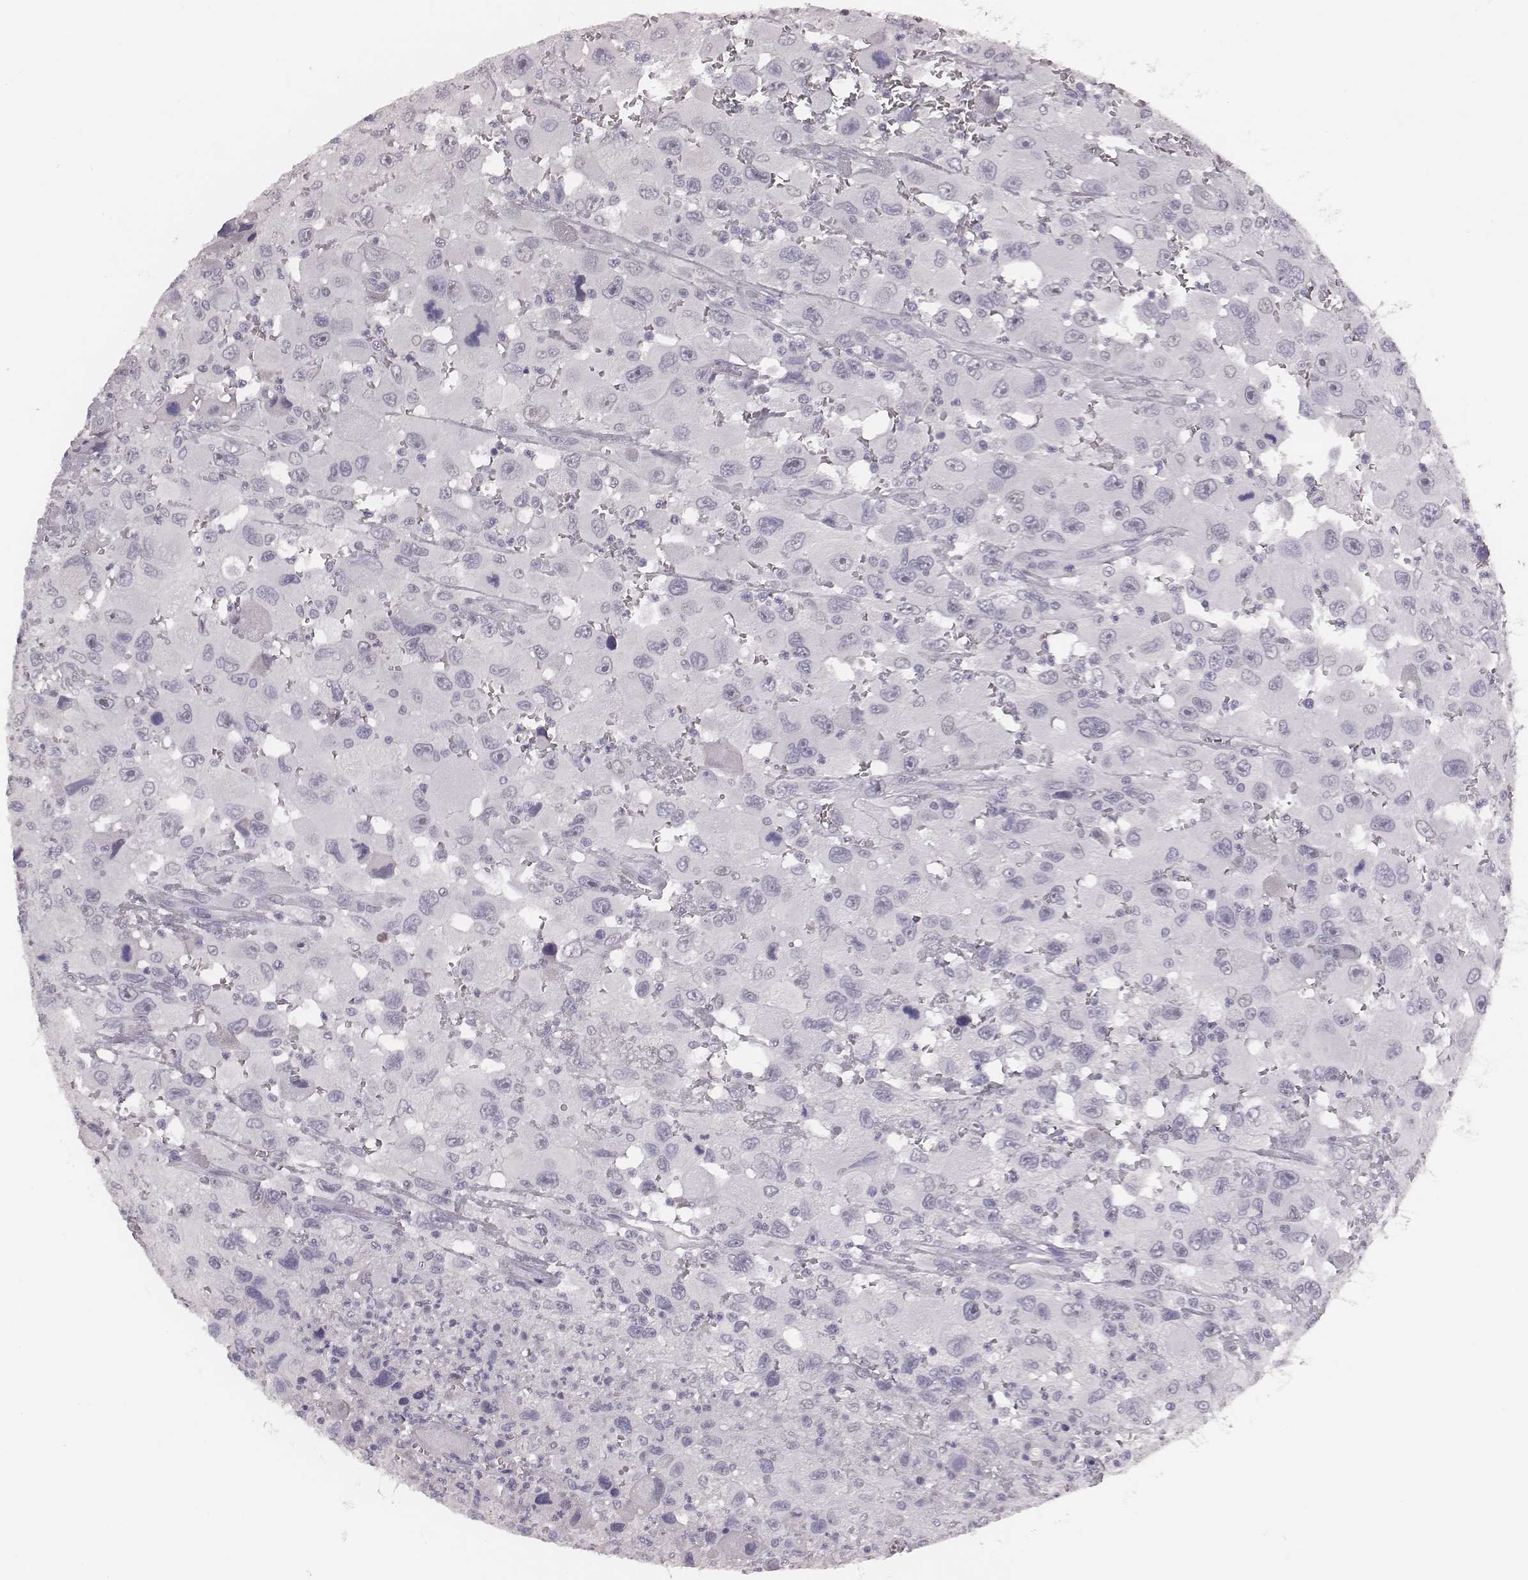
{"staining": {"intensity": "negative", "quantity": "none", "location": "none"}, "tissue": "head and neck cancer", "cell_type": "Tumor cells", "image_type": "cancer", "snomed": [{"axis": "morphology", "description": "Squamous cell carcinoma, NOS"}, {"axis": "morphology", "description": "Squamous cell carcinoma, metastatic, NOS"}, {"axis": "topography", "description": "Oral tissue"}, {"axis": "topography", "description": "Head-Neck"}], "caption": "This is an immunohistochemistry image of human metastatic squamous cell carcinoma (head and neck). There is no staining in tumor cells.", "gene": "CSHL1", "patient": {"sex": "female", "age": 85}}